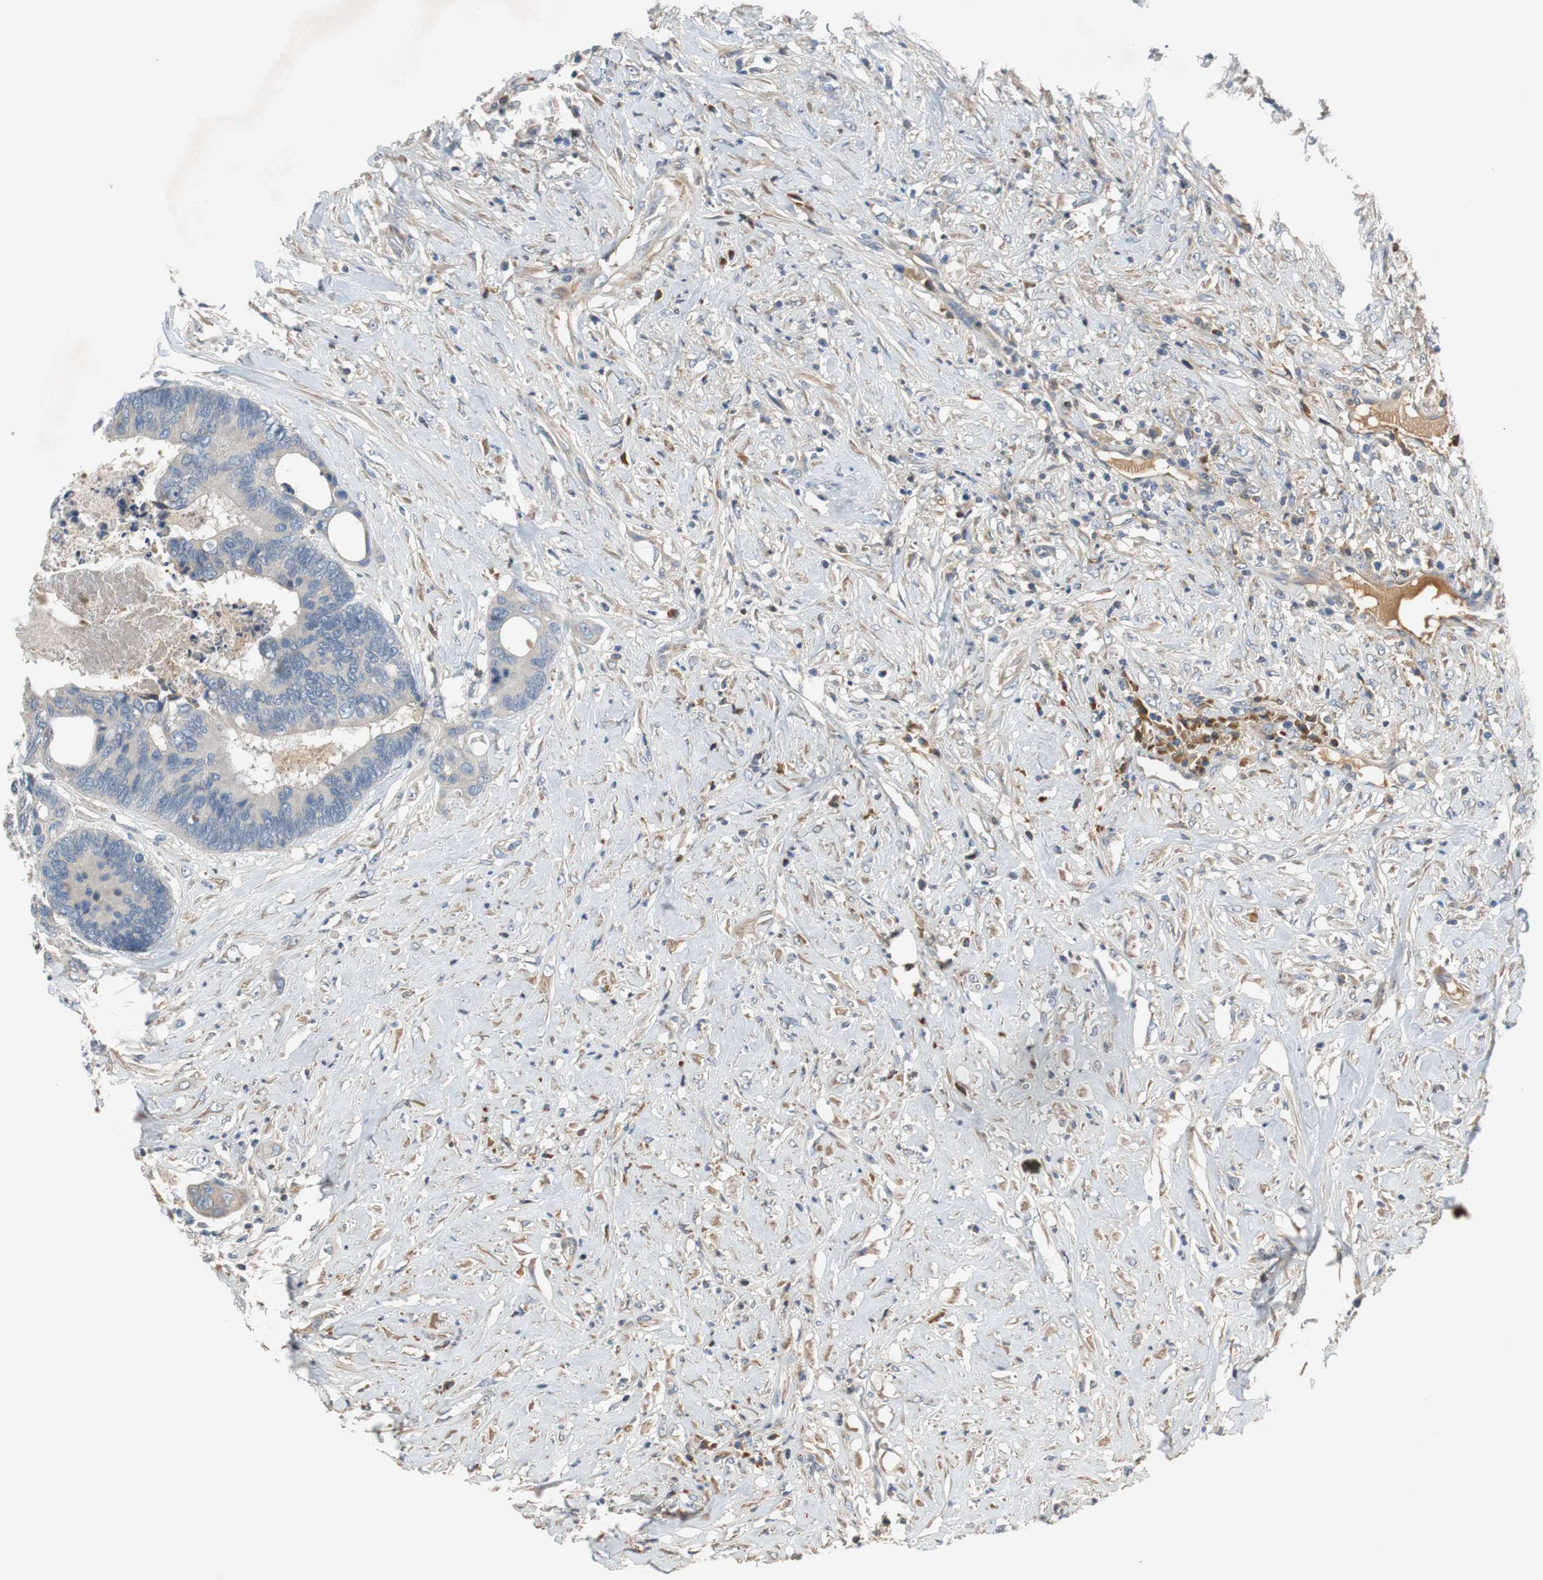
{"staining": {"intensity": "weak", "quantity": "<25%", "location": "cytoplasmic/membranous"}, "tissue": "colorectal cancer", "cell_type": "Tumor cells", "image_type": "cancer", "snomed": [{"axis": "morphology", "description": "Adenocarcinoma, NOS"}, {"axis": "topography", "description": "Rectum"}], "caption": "Colorectal adenocarcinoma was stained to show a protein in brown. There is no significant positivity in tumor cells.", "gene": "C4A", "patient": {"sex": "male", "age": 55}}